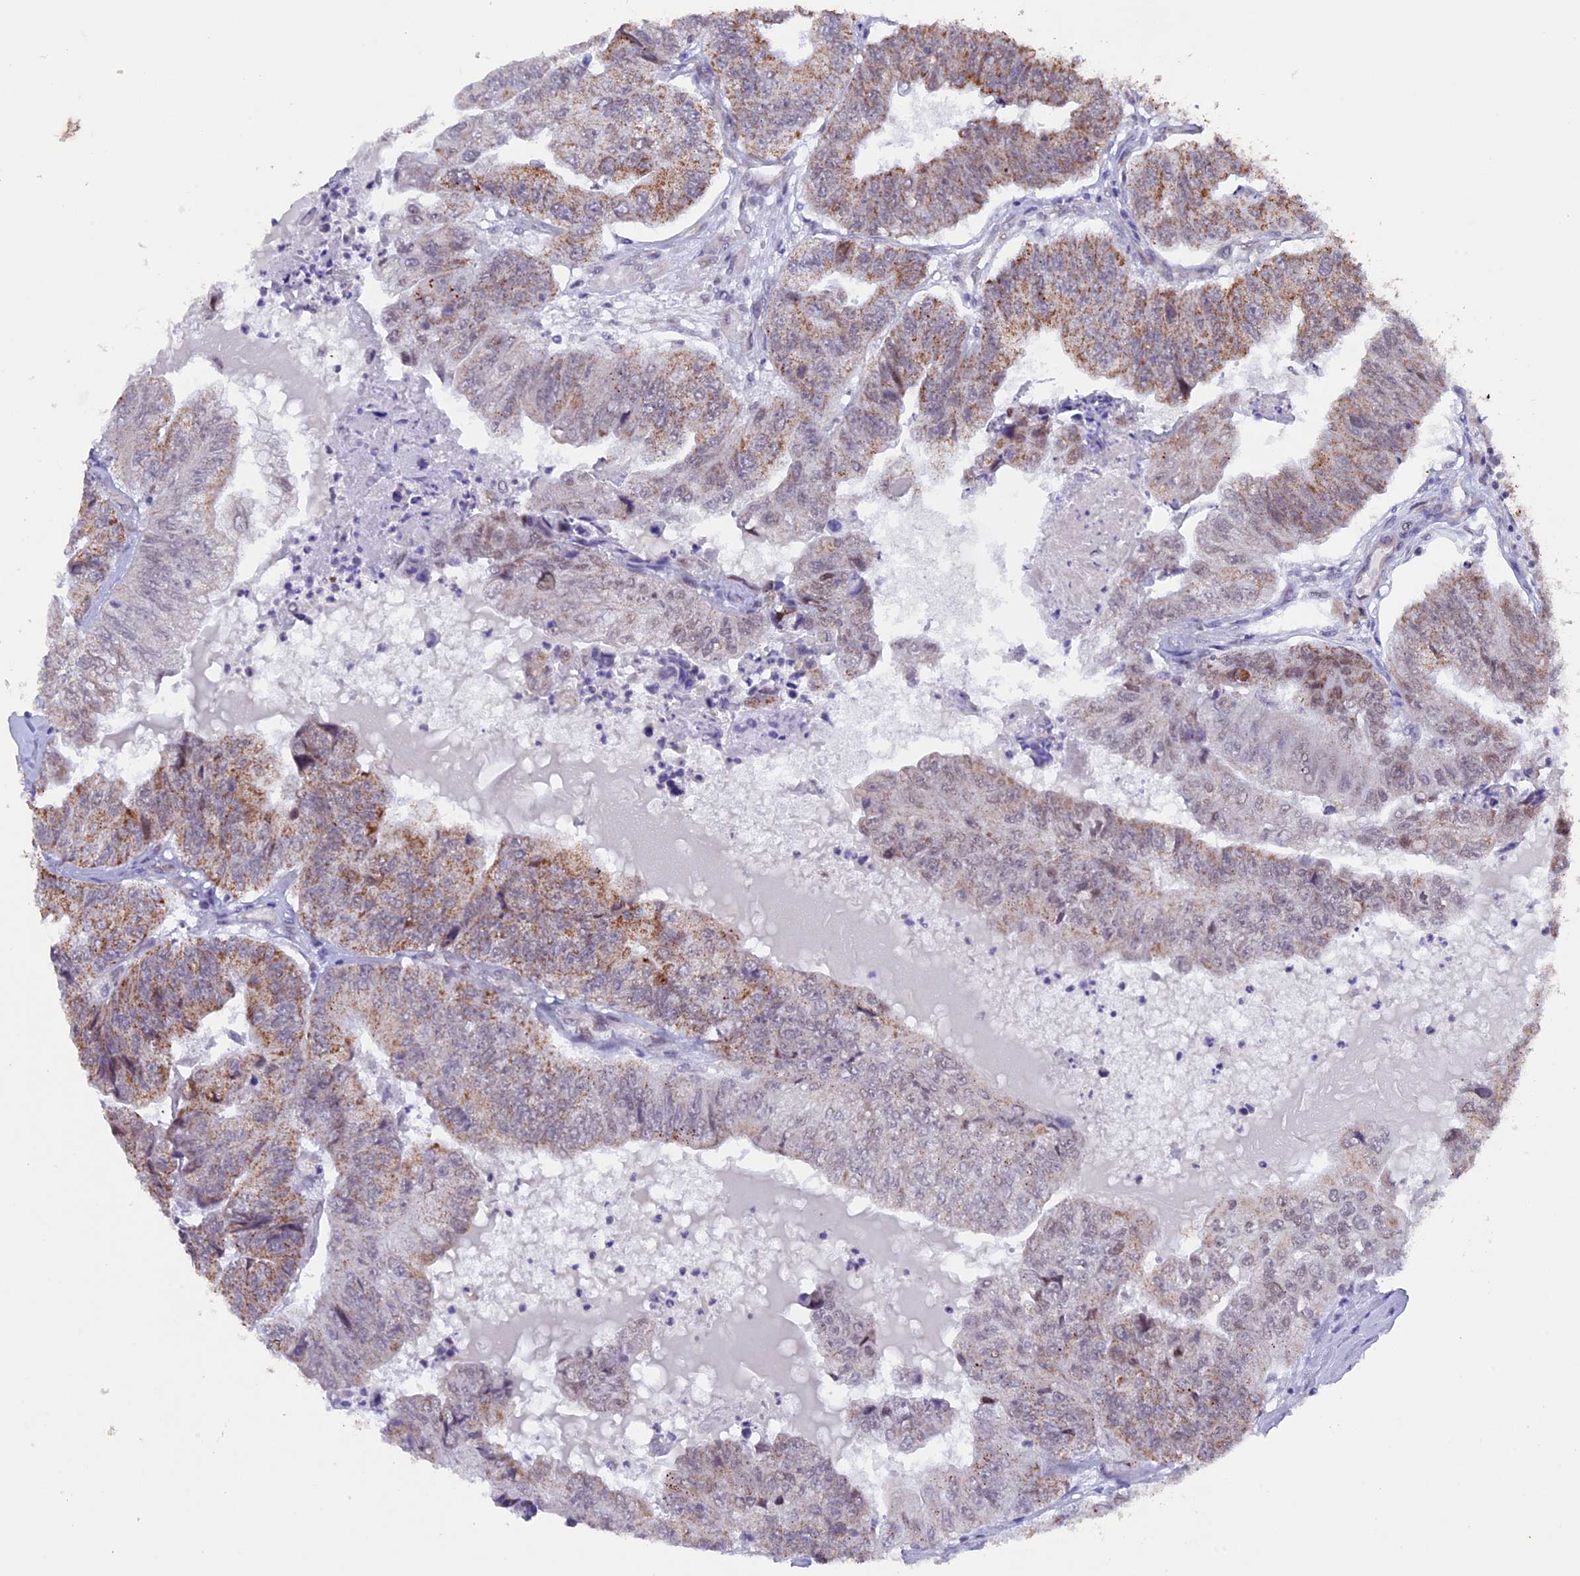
{"staining": {"intensity": "moderate", "quantity": "25%-75%", "location": "cytoplasmic/membranous"}, "tissue": "colorectal cancer", "cell_type": "Tumor cells", "image_type": "cancer", "snomed": [{"axis": "morphology", "description": "Adenocarcinoma, NOS"}, {"axis": "topography", "description": "Colon"}], "caption": "Adenocarcinoma (colorectal) tissue demonstrates moderate cytoplasmic/membranous positivity in approximately 25%-75% of tumor cells, visualized by immunohistochemistry.", "gene": "TFAM", "patient": {"sex": "female", "age": 67}}